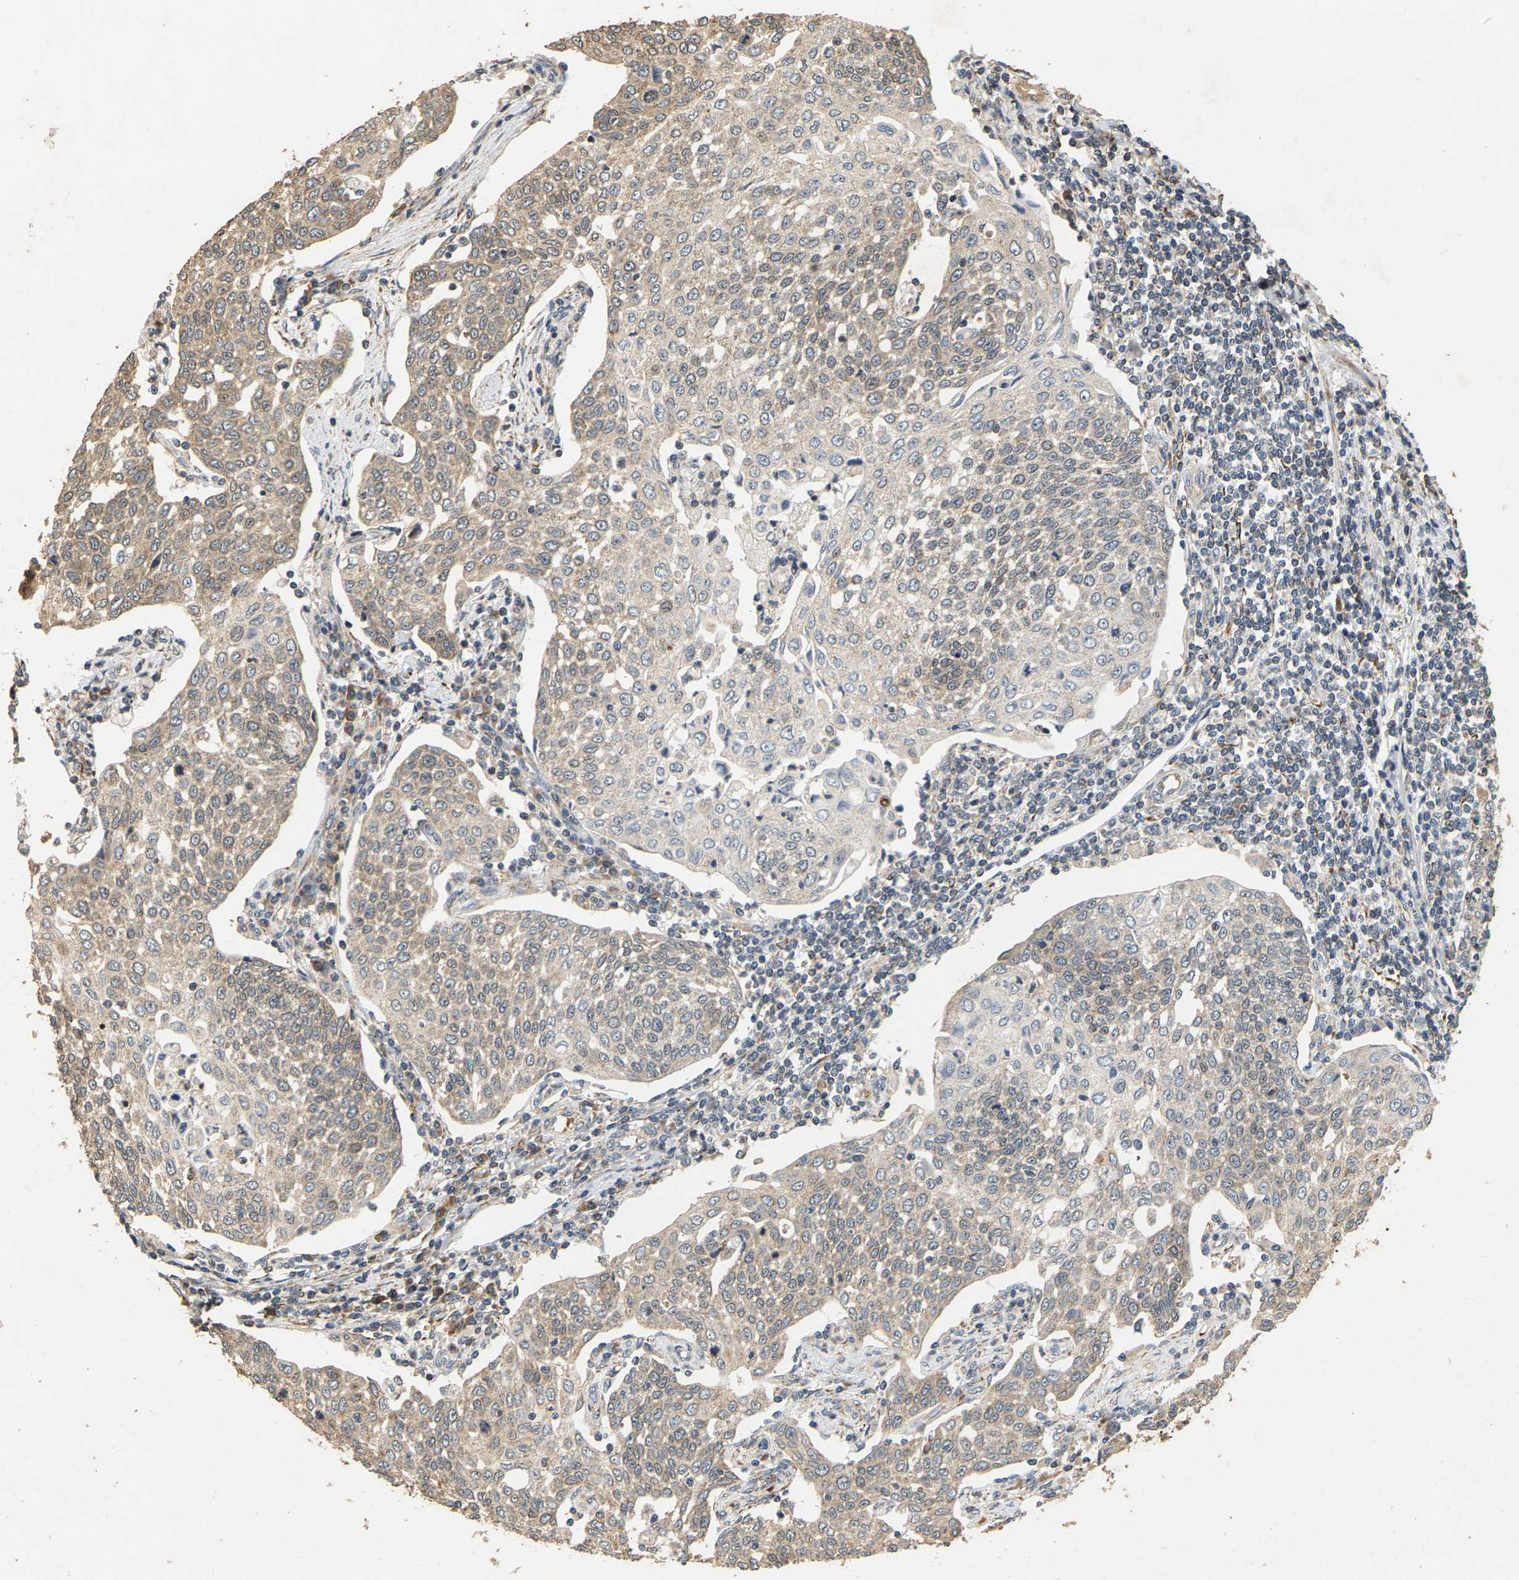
{"staining": {"intensity": "weak", "quantity": ">75%", "location": "cytoplasmic/membranous"}, "tissue": "cervical cancer", "cell_type": "Tumor cells", "image_type": "cancer", "snomed": [{"axis": "morphology", "description": "Squamous cell carcinoma, NOS"}, {"axis": "topography", "description": "Cervix"}], "caption": "IHC of human squamous cell carcinoma (cervical) displays low levels of weak cytoplasmic/membranous staining in about >75% of tumor cells. The staining was performed using DAB (3,3'-diaminobenzidine) to visualize the protein expression in brown, while the nuclei were stained in blue with hematoxylin (Magnification: 20x).", "gene": "CIDEC", "patient": {"sex": "female", "age": 34}}